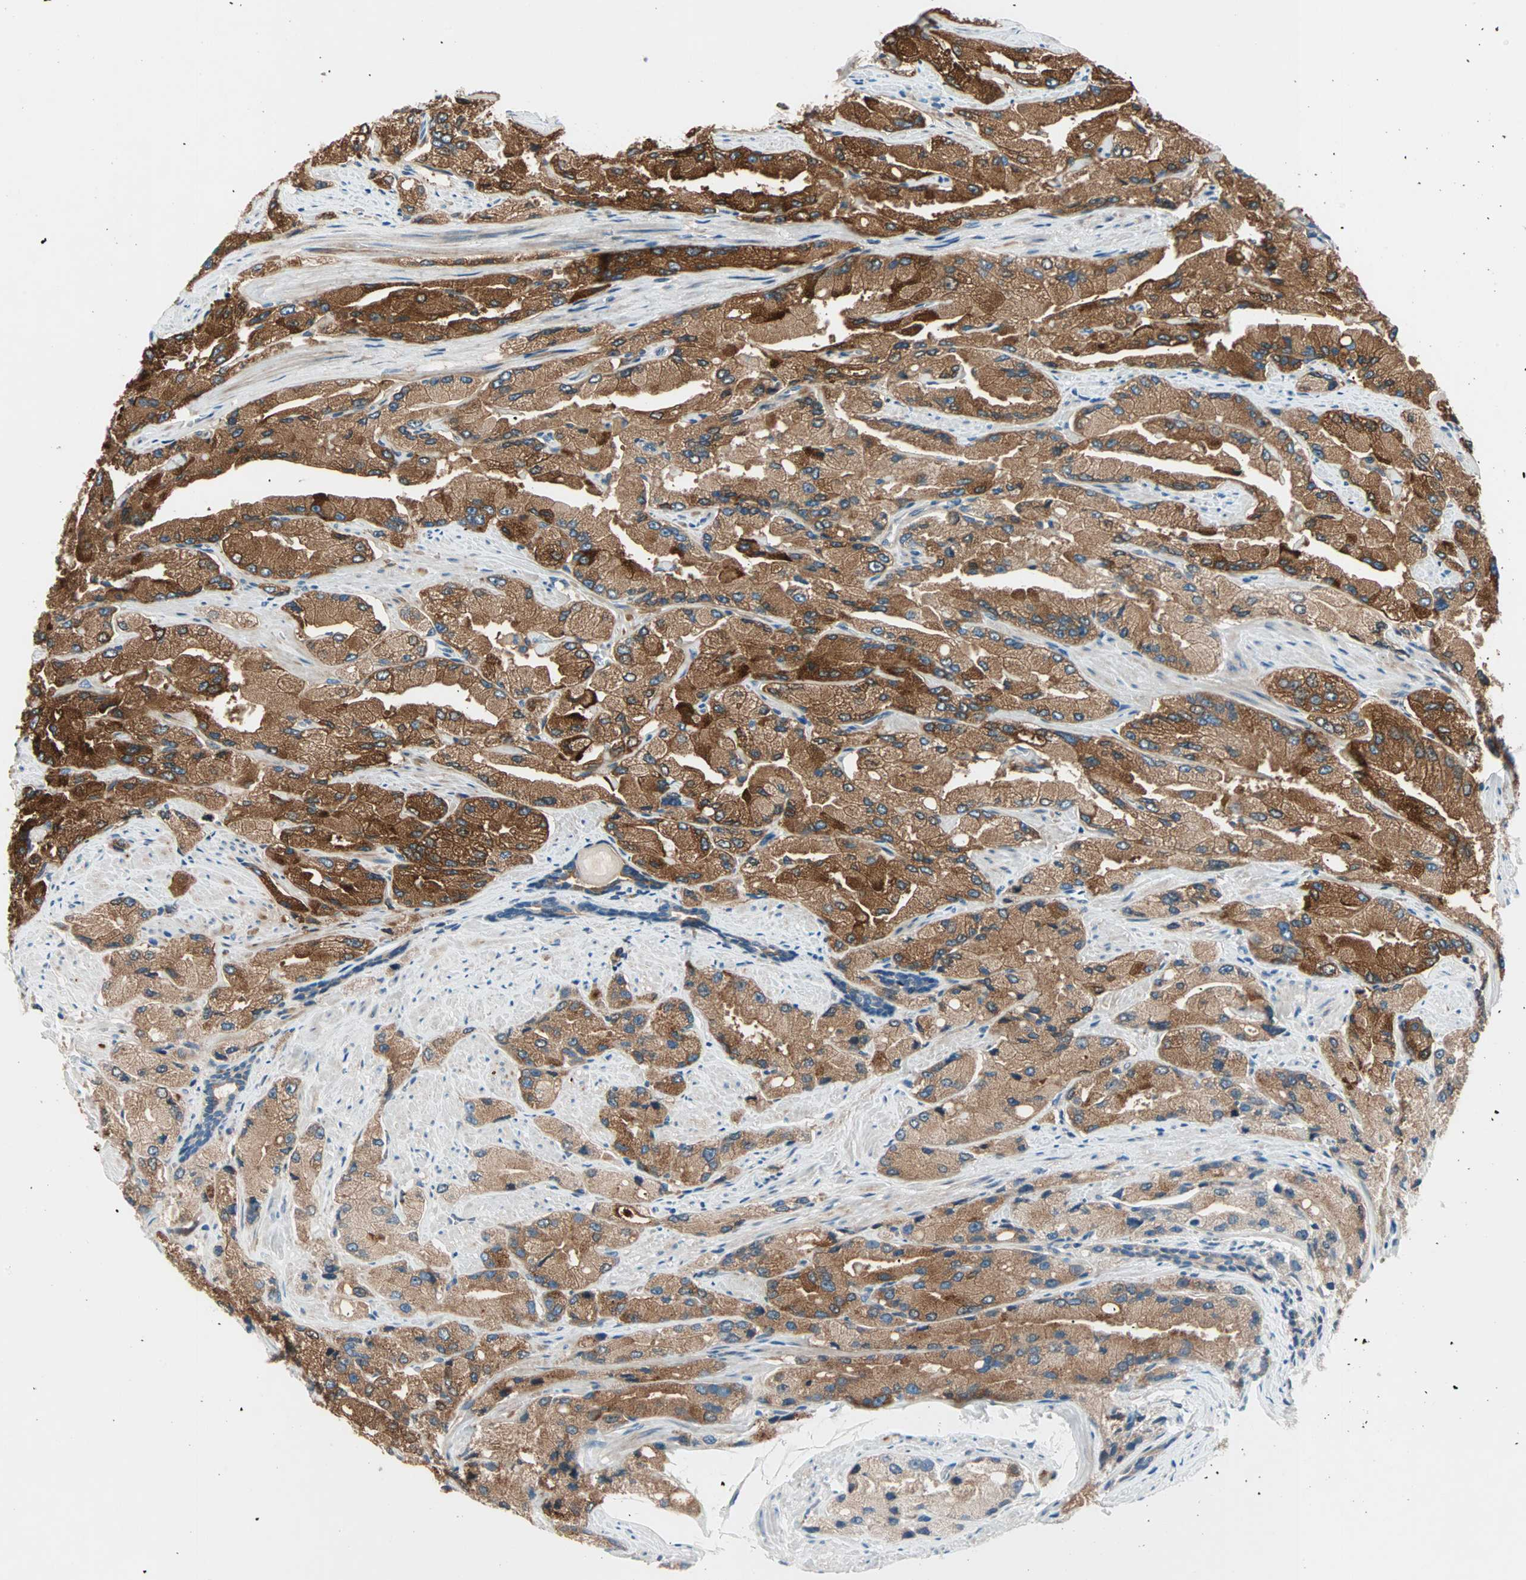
{"staining": {"intensity": "strong", "quantity": ">75%", "location": "cytoplasmic/membranous"}, "tissue": "prostate cancer", "cell_type": "Tumor cells", "image_type": "cancer", "snomed": [{"axis": "morphology", "description": "Adenocarcinoma, High grade"}, {"axis": "topography", "description": "Prostate"}], "caption": "There is high levels of strong cytoplasmic/membranous staining in tumor cells of prostate adenocarcinoma (high-grade), as demonstrated by immunohistochemical staining (brown color).", "gene": "TMEM163", "patient": {"sex": "male", "age": 58}}